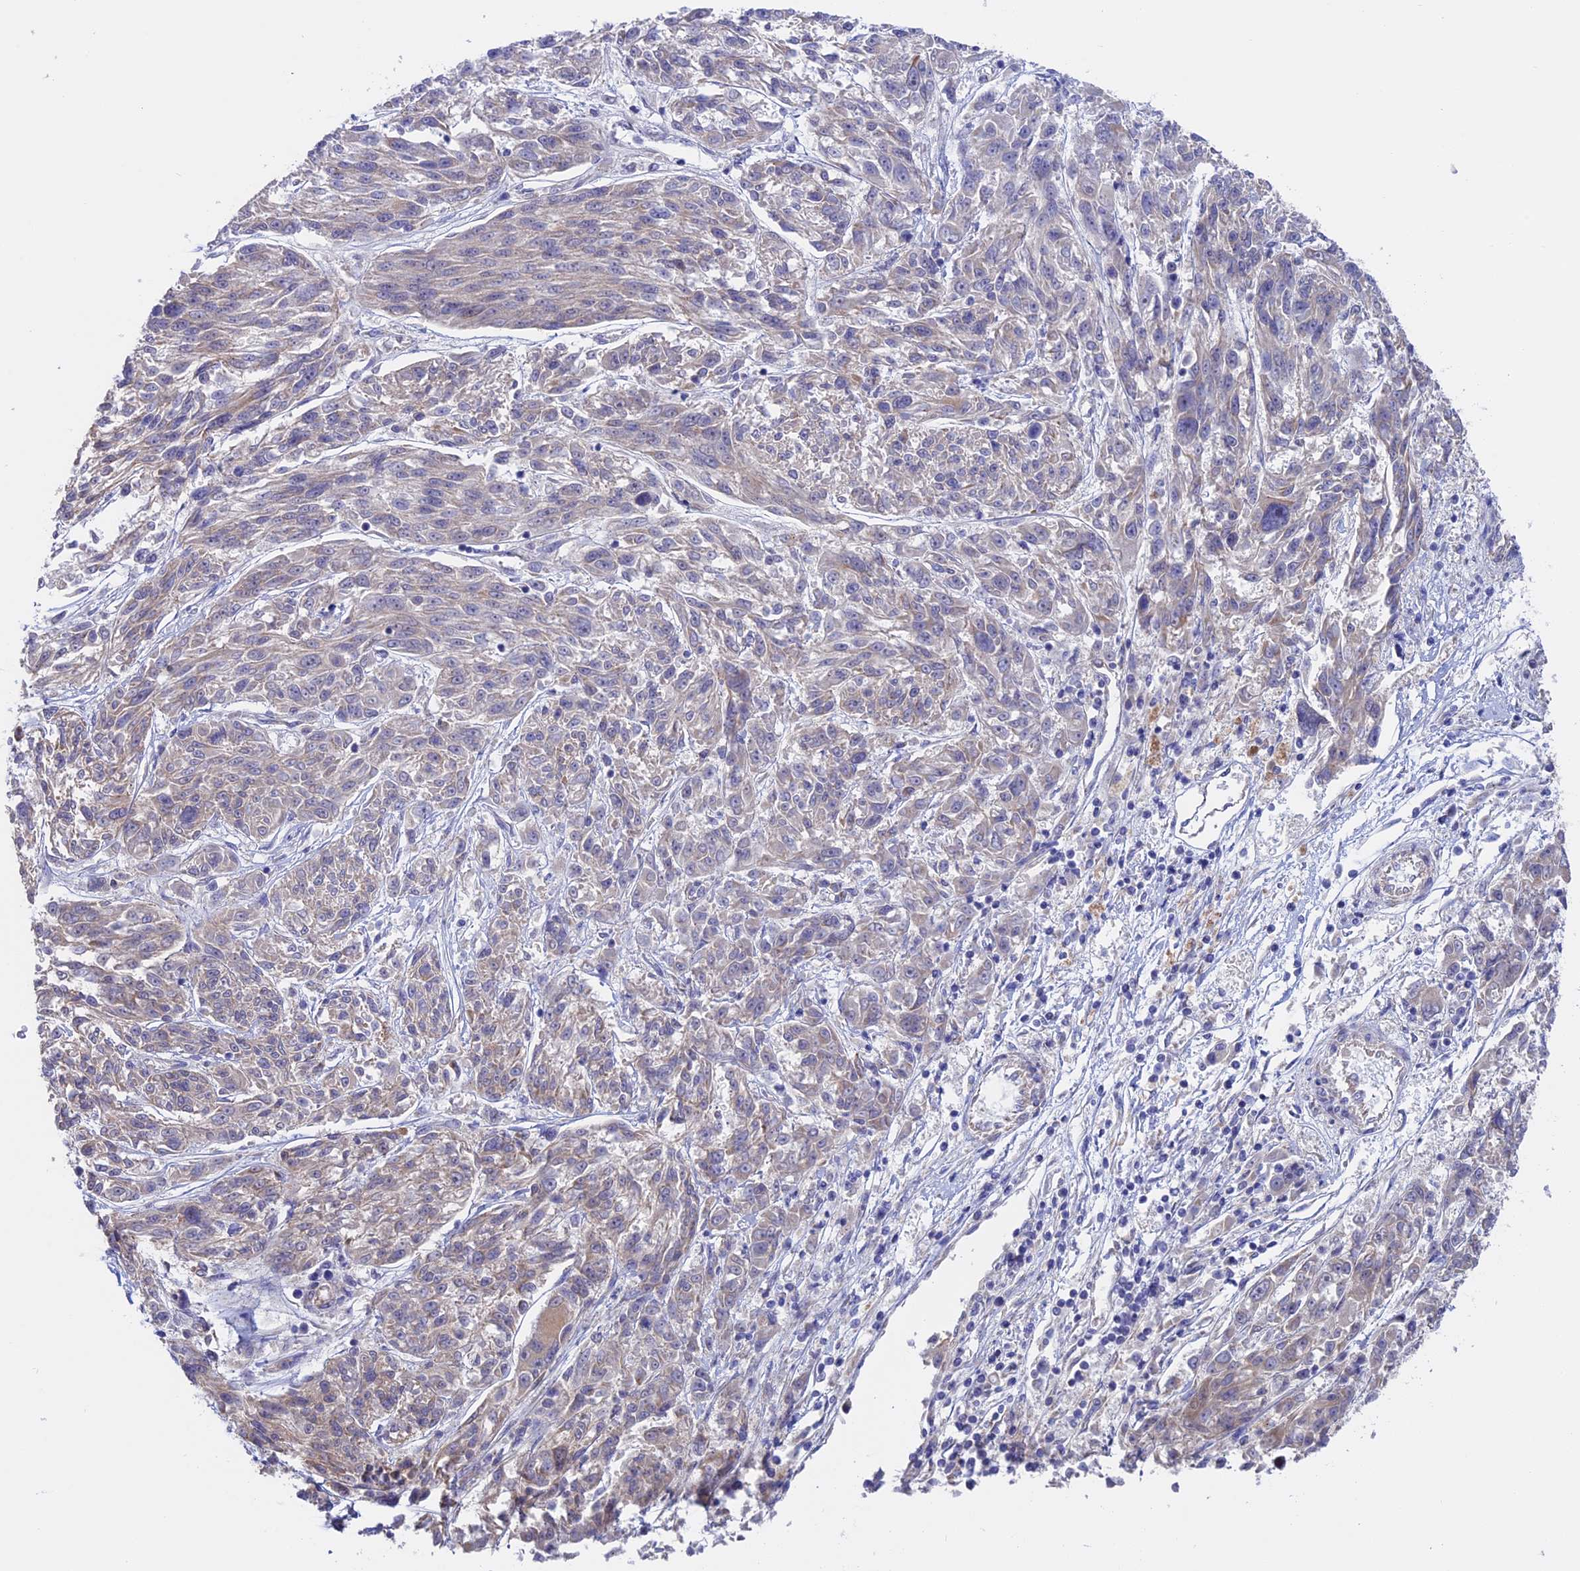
{"staining": {"intensity": "negative", "quantity": "none", "location": "none"}, "tissue": "melanoma", "cell_type": "Tumor cells", "image_type": "cancer", "snomed": [{"axis": "morphology", "description": "Malignant melanoma, NOS"}, {"axis": "topography", "description": "Skin"}], "caption": "This is an IHC micrograph of human malignant melanoma. There is no staining in tumor cells.", "gene": "ETFDH", "patient": {"sex": "male", "age": 53}}